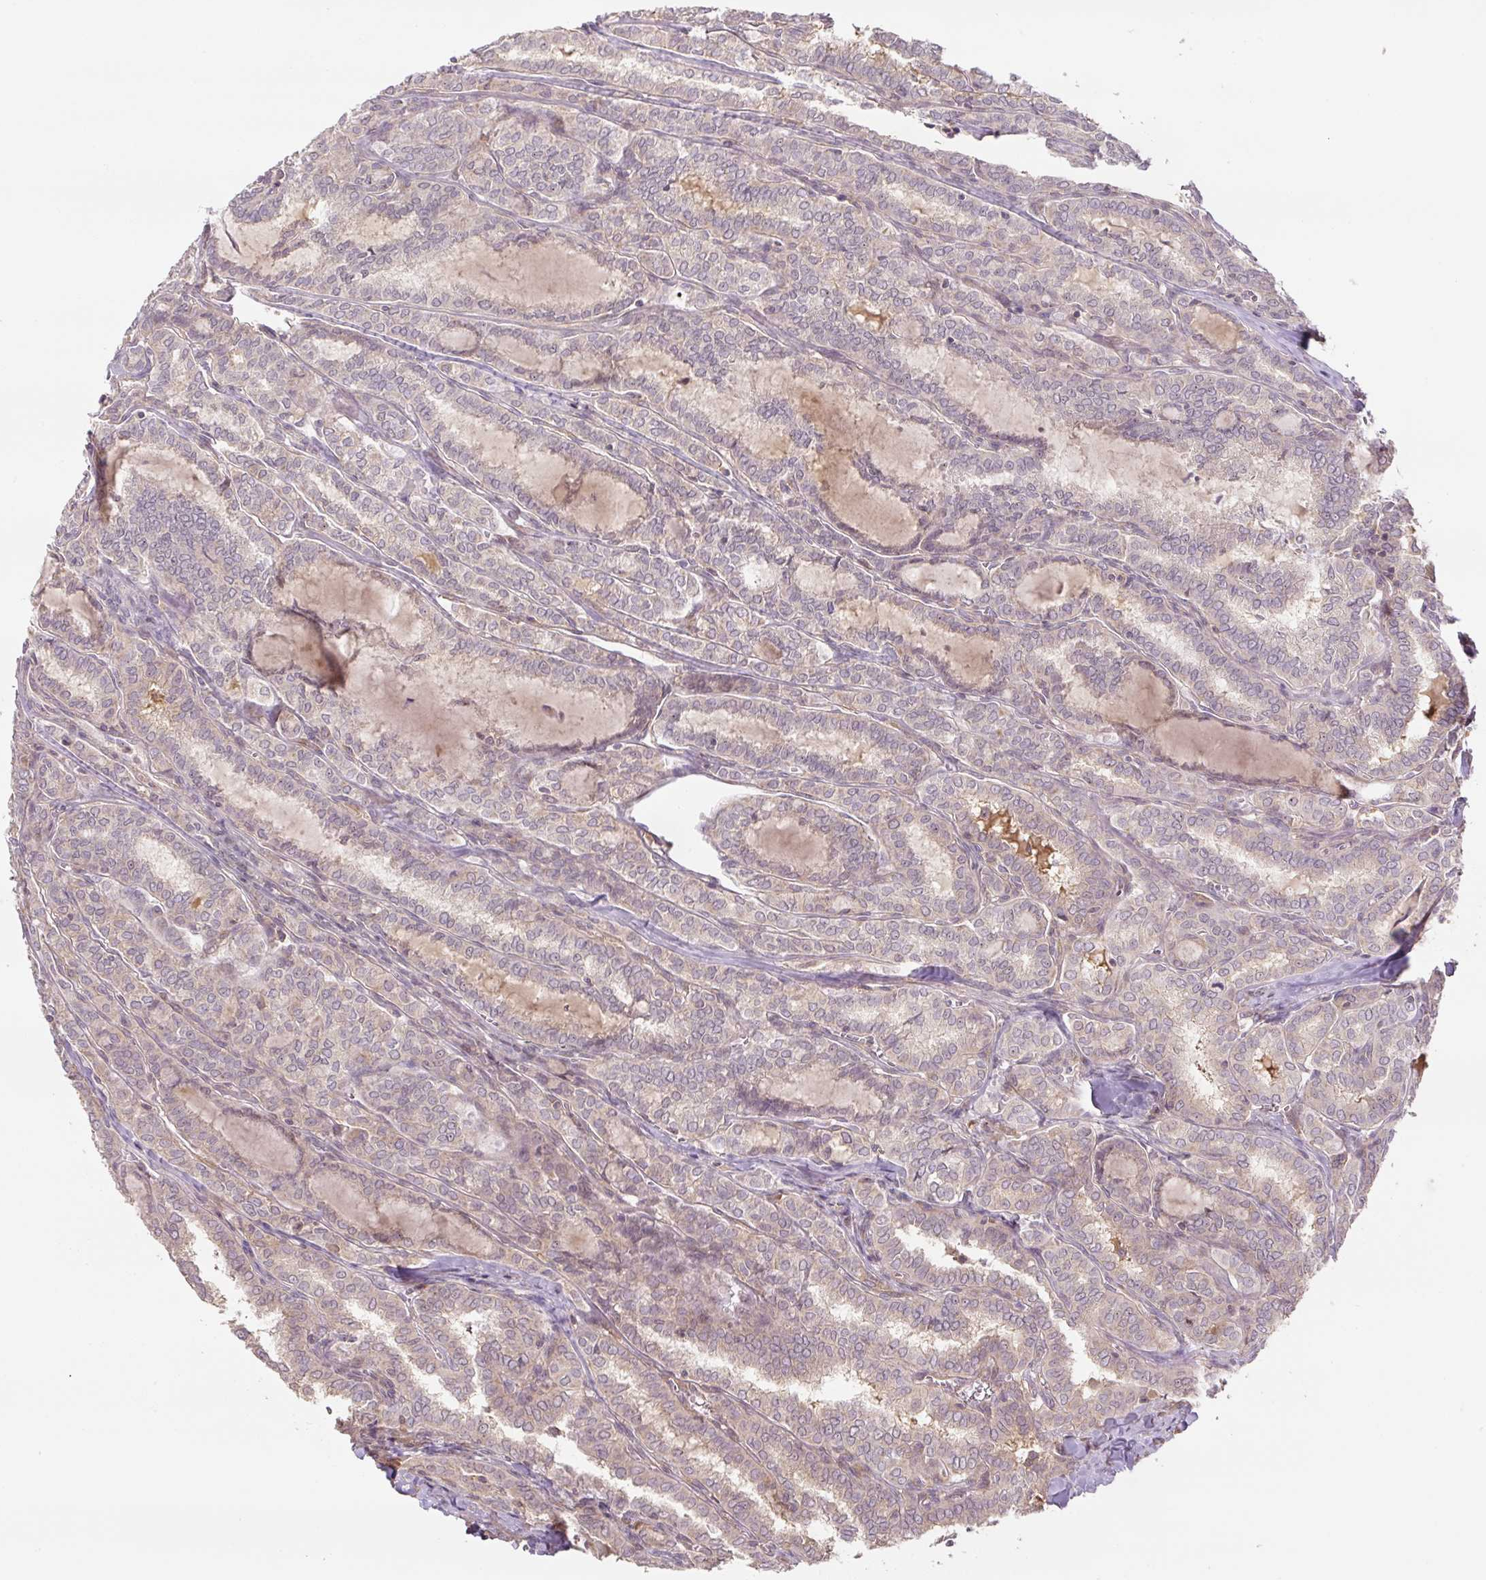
{"staining": {"intensity": "negative", "quantity": "none", "location": "none"}, "tissue": "thyroid cancer", "cell_type": "Tumor cells", "image_type": "cancer", "snomed": [{"axis": "morphology", "description": "Papillary adenocarcinoma, NOS"}, {"axis": "topography", "description": "Thyroid gland"}], "caption": "A micrograph of thyroid cancer stained for a protein displays no brown staining in tumor cells.", "gene": "C2orf73", "patient": {"sex": "female", "age": 30}}